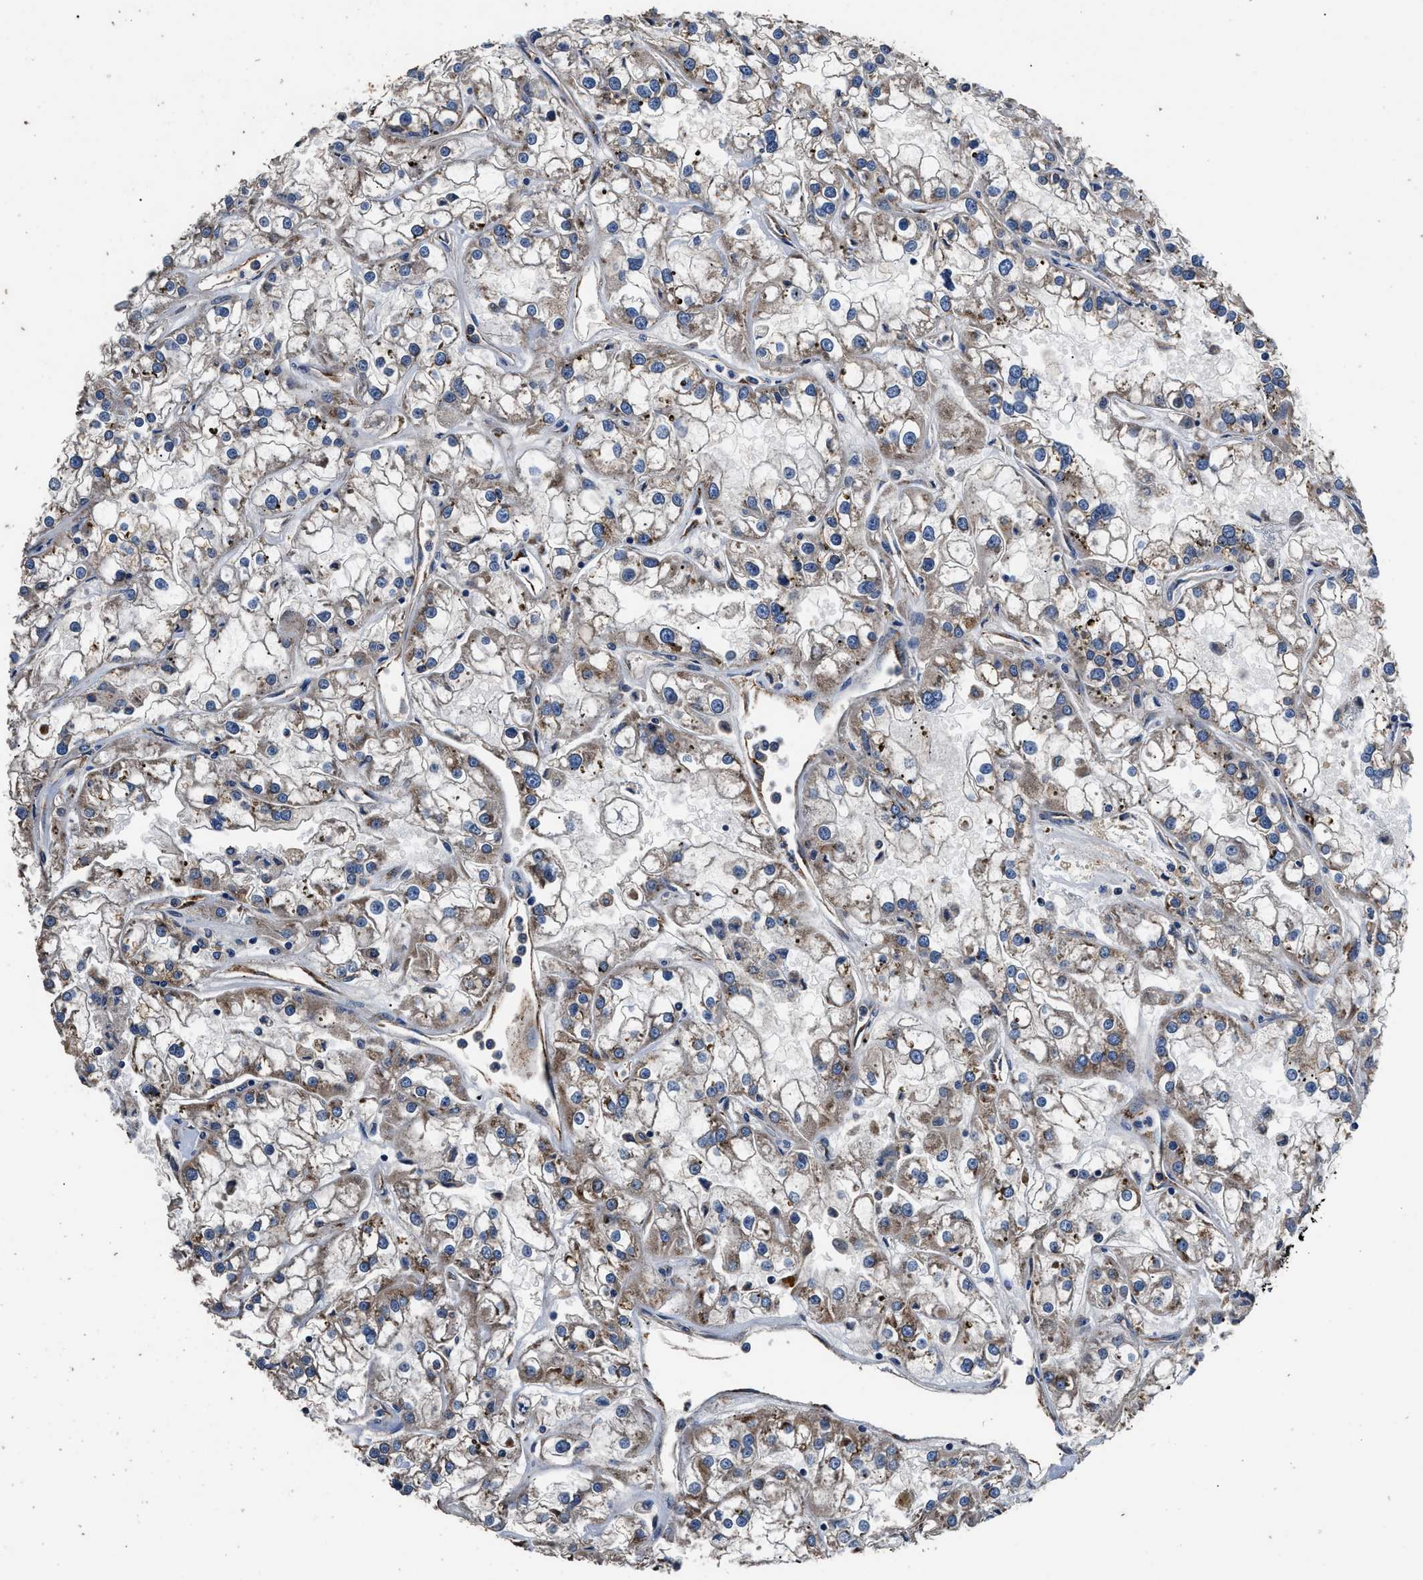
{"staining": {"intensity": "weak", "quantity": "<25%", "location": "cytoplasmic/membranous"}, "tissue": "renal cancer", "cell_type": "Tumor cells", "image_type": "cancer", "snomed": [{"axis": "morphology", "description": "Adenocarcinoma, NOS"}, {"axis": "topography", "description": "Kidney"}], "caption": "Immunohistochemistry image of neoplastic tissue: renal cancer stained with DAB shows no significant protein expression in tumor cells. (DAB immunohistochemistry with hematoxylin counter stain).", "gene": "DHRS7B", "patient": {"sex": "female", "age": 52}}